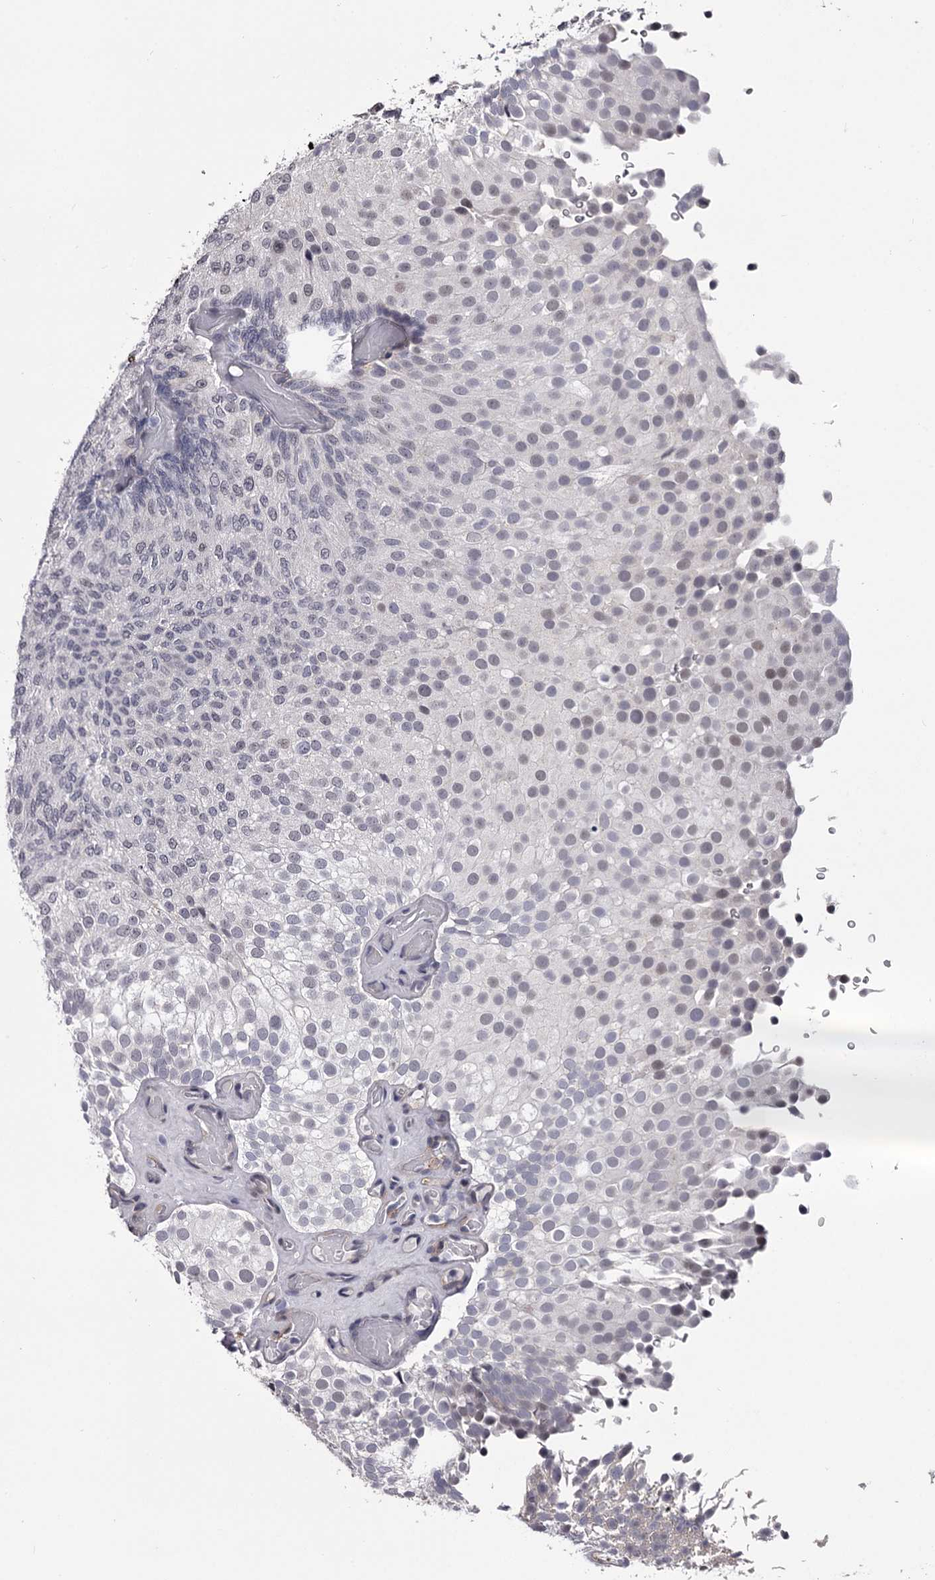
{"staining": {"intensity": "negative", "quantity": "none", "location": "none"}, "tissue": "urothelial cancer", "cell_type": "Tumor cells", "image_type": "cancer", "snomed": [{"axis": "morphology", "description": "Urothelial carcinoma, Low grade"}, {"axis": "topography", "description": "Urinary bladder"}], "caption": "IHC micrograph of neoplastic tissue: urothelial cancer stained with DAB displays no significant protein positivity in tumor cells.", "gene": "OVOL2", "patient": {"sex": "male", "age": 78}}